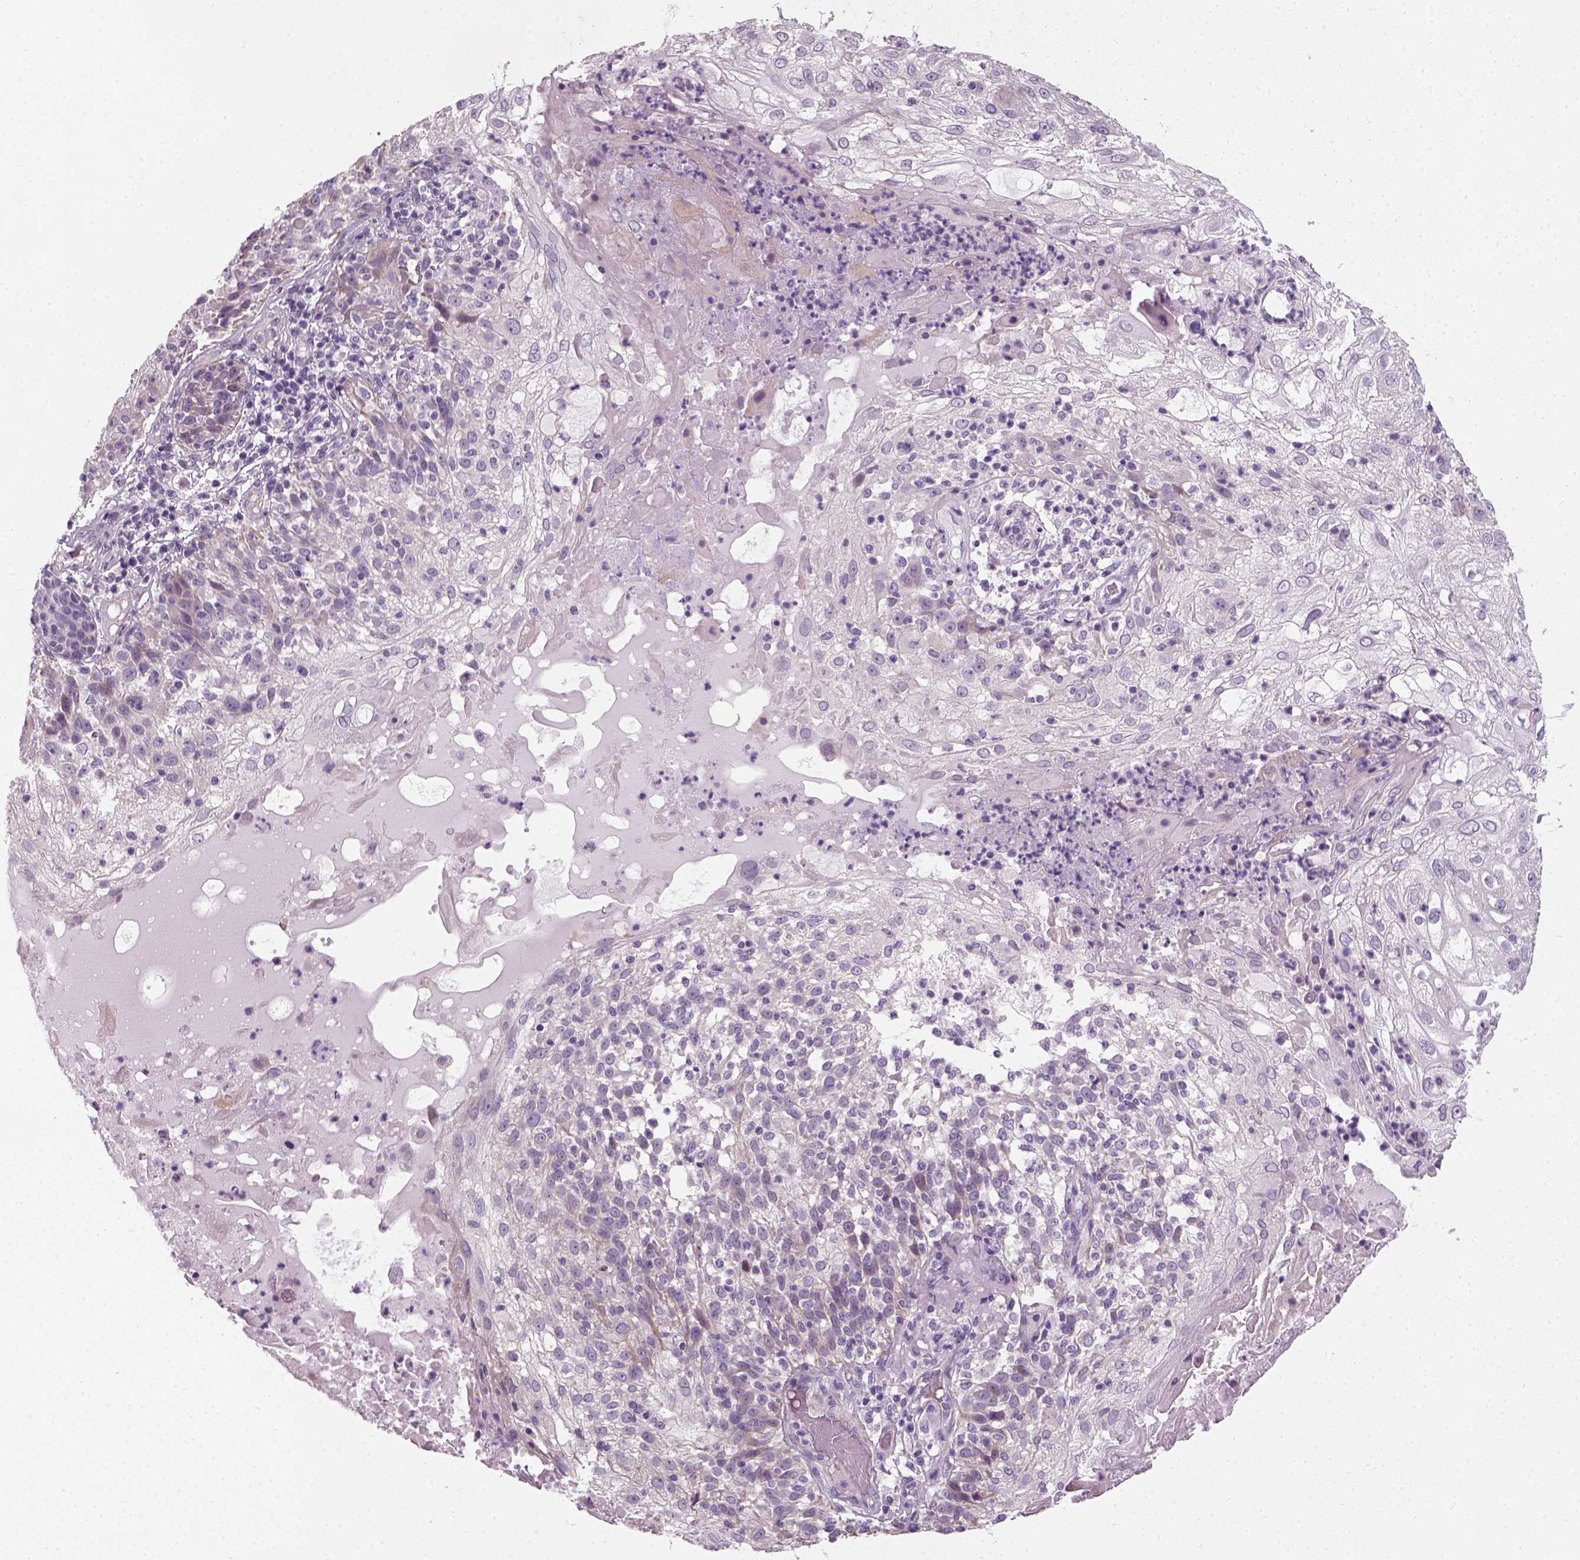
{"staining": {"intensity": "negative", "quantity": "none", "location": "none"}, "tissue": "skin cancer", "cell_type": "Tumor cells", "image_type": "cancer", "snomed": [{"axis": "morphology", "description": "Normal tissue, NOS"}, {"axis": "morphology", "description": "Squamous cell carcinoma, NOS"}, {"axis": "topography", "description": "Skin"}], "caption": "This histopathology image is of skin cancer stained with immunohistochemistry to label a protein in brown with the nuclei are counter-stained blue. There is no positivity in tumor cells.", "gene": "ELOVL3", "patient": {"sex": "female", "age": 83}}